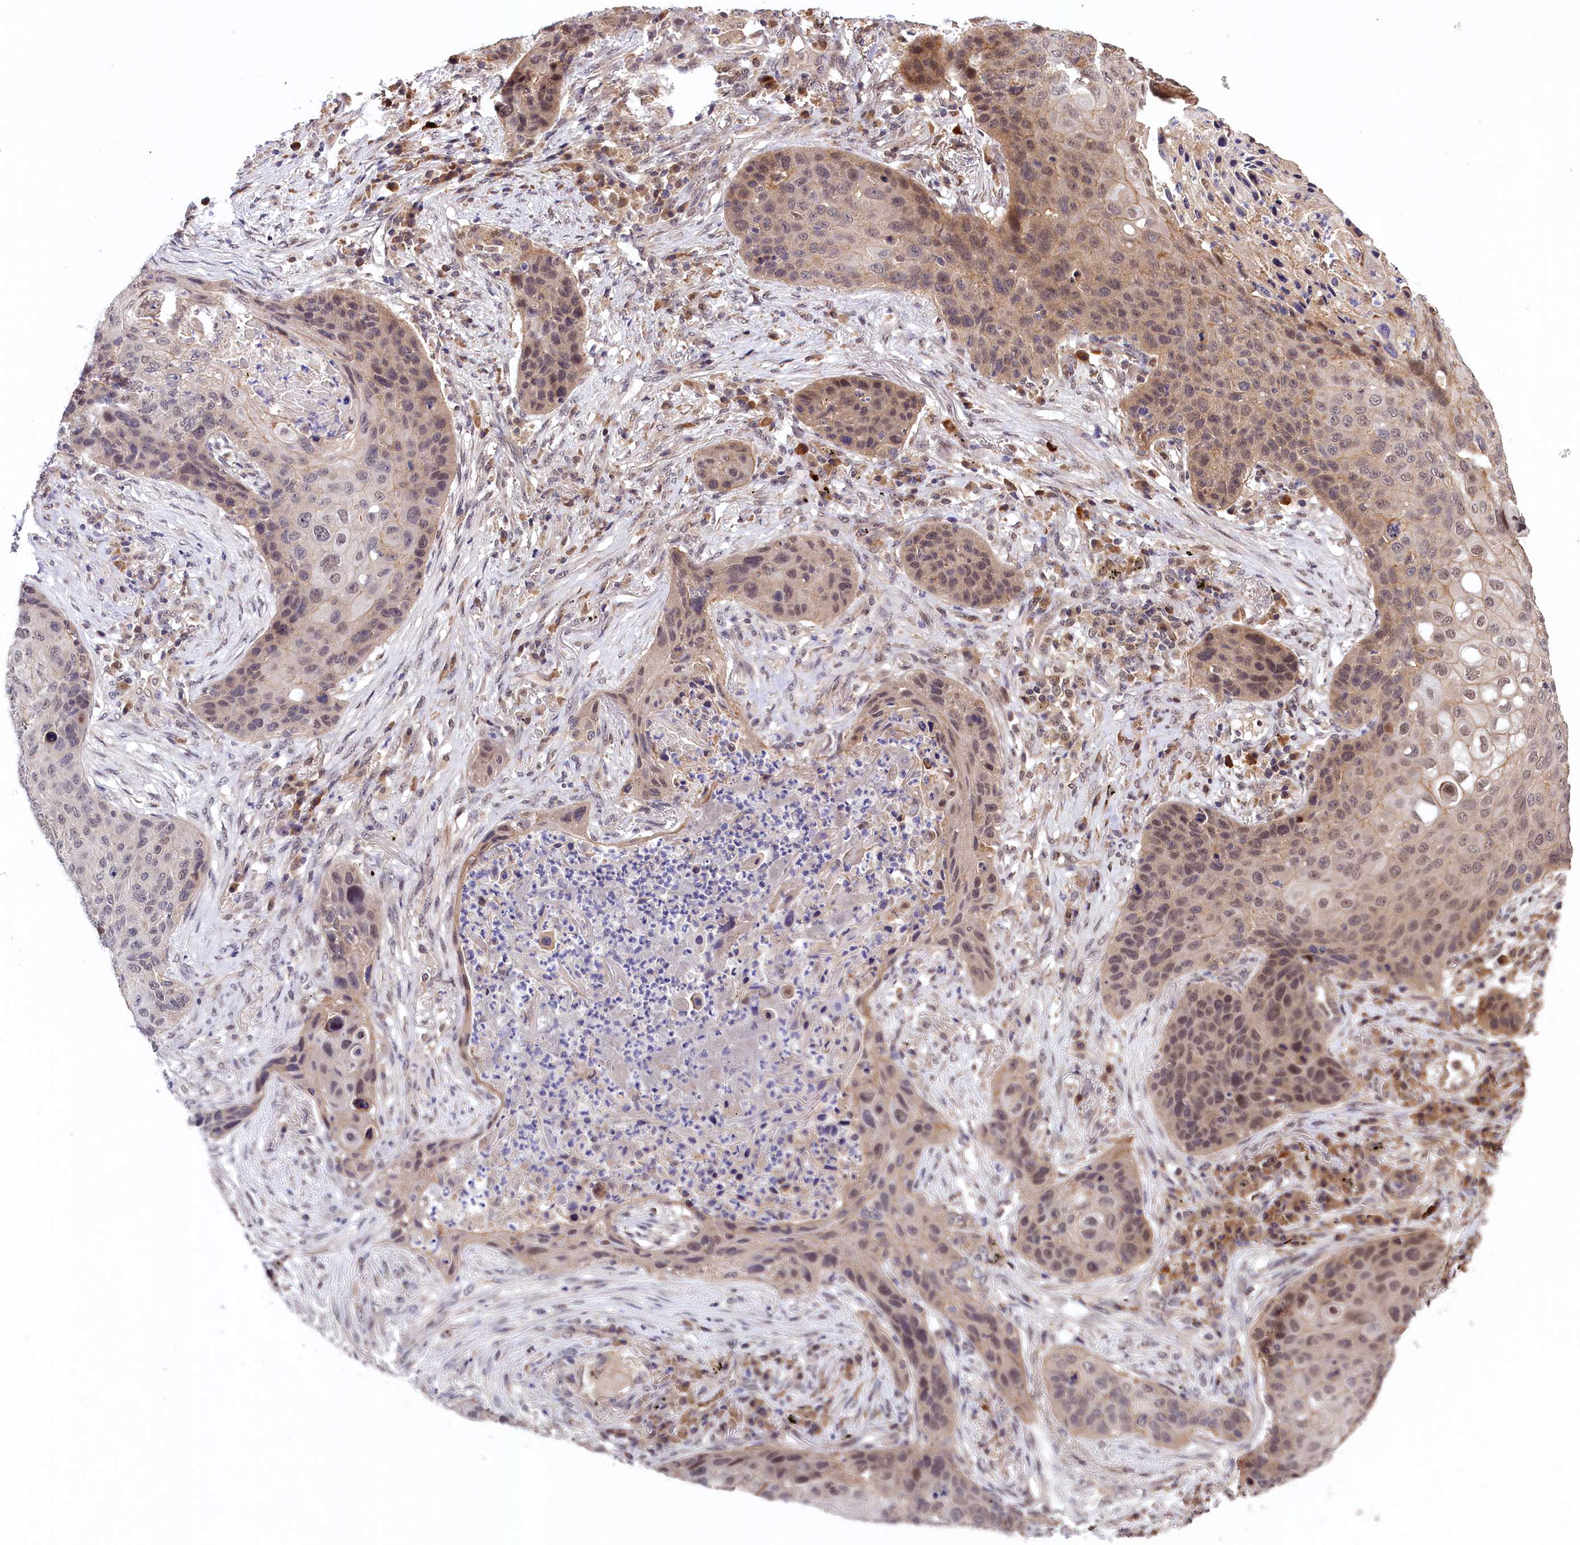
{"staining": {"intensity": "moderate", "quantity": "25%-75%", "location": "nuclear"}, "tissue": "lung cancer", "cell_type": "Tumor cells", "image_type": "cancer", "snomed": [{"axis": "morphology", "description": "Squamous cell carcinoma, NOS"}, {"axis": "topography", "description": "Lung"}], "caption": "An IHC photomicrograph of neoplastic tissue is shown. Protein staining in brown shows moderate nuclear positivity in lung cancer (squamous cell carcinoma) within tumor cells.", "gene": "UBE3A", "patient": {"sex": "female", "age": 63}}